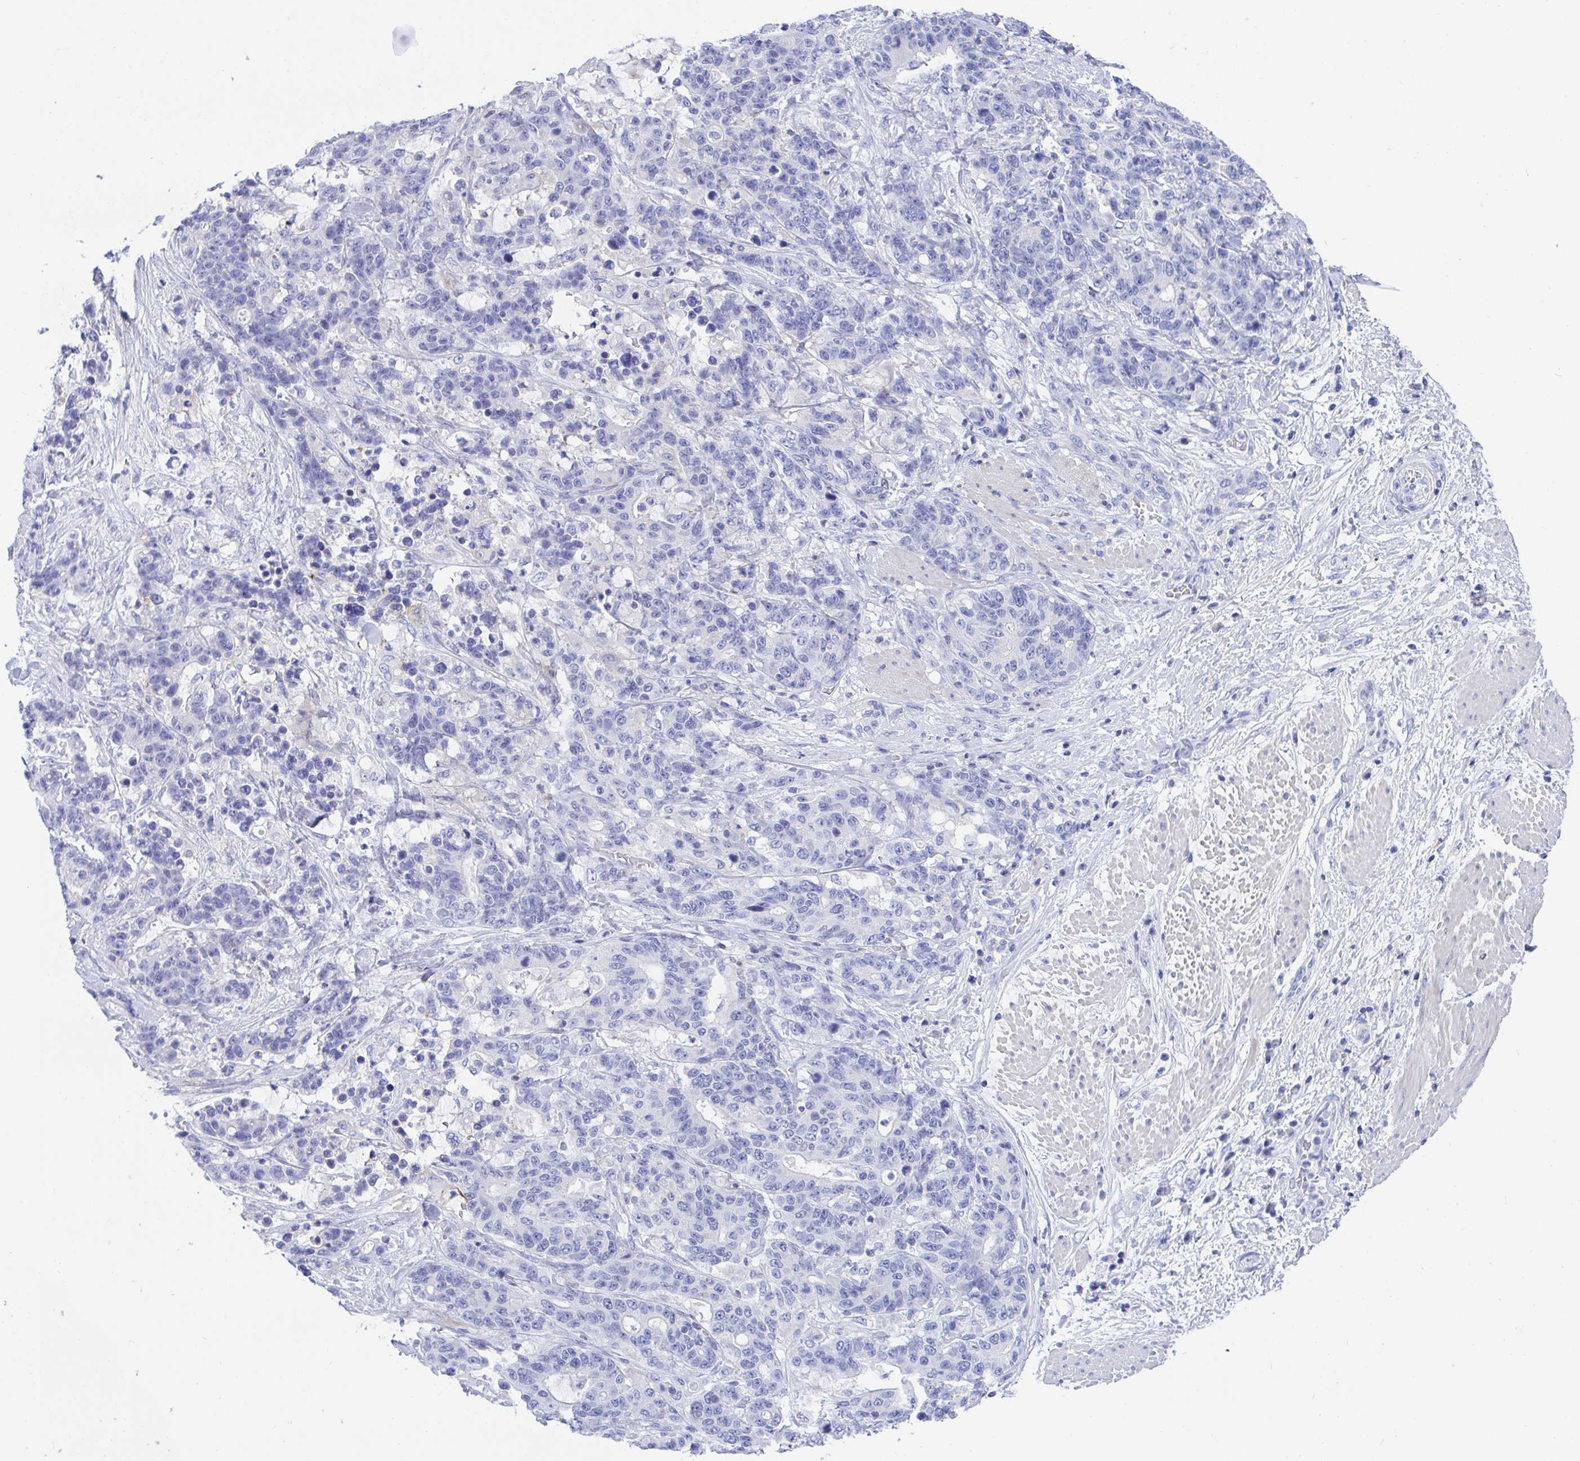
{"staining": {"intensity": "negative", "quantity": "none", "location": "none"}, "tissue": "stomach cancer", "cell_type": "Tumor cells", "image_type": "cancer", "snomed": [{"axis": "morphology", "description": "Normal tissue, NOS"}, {"axis": "morphology", "description": "Adenocarcinoma, NOS"}, {"axis": "topography", "description": "Stomach"}], "caption": "The histopathology image shows no significant staining in tumor cells of adenocarcinoma (stomach).", "gene": "FRMD3", "patient": {"sex": "female", "age": 64}}